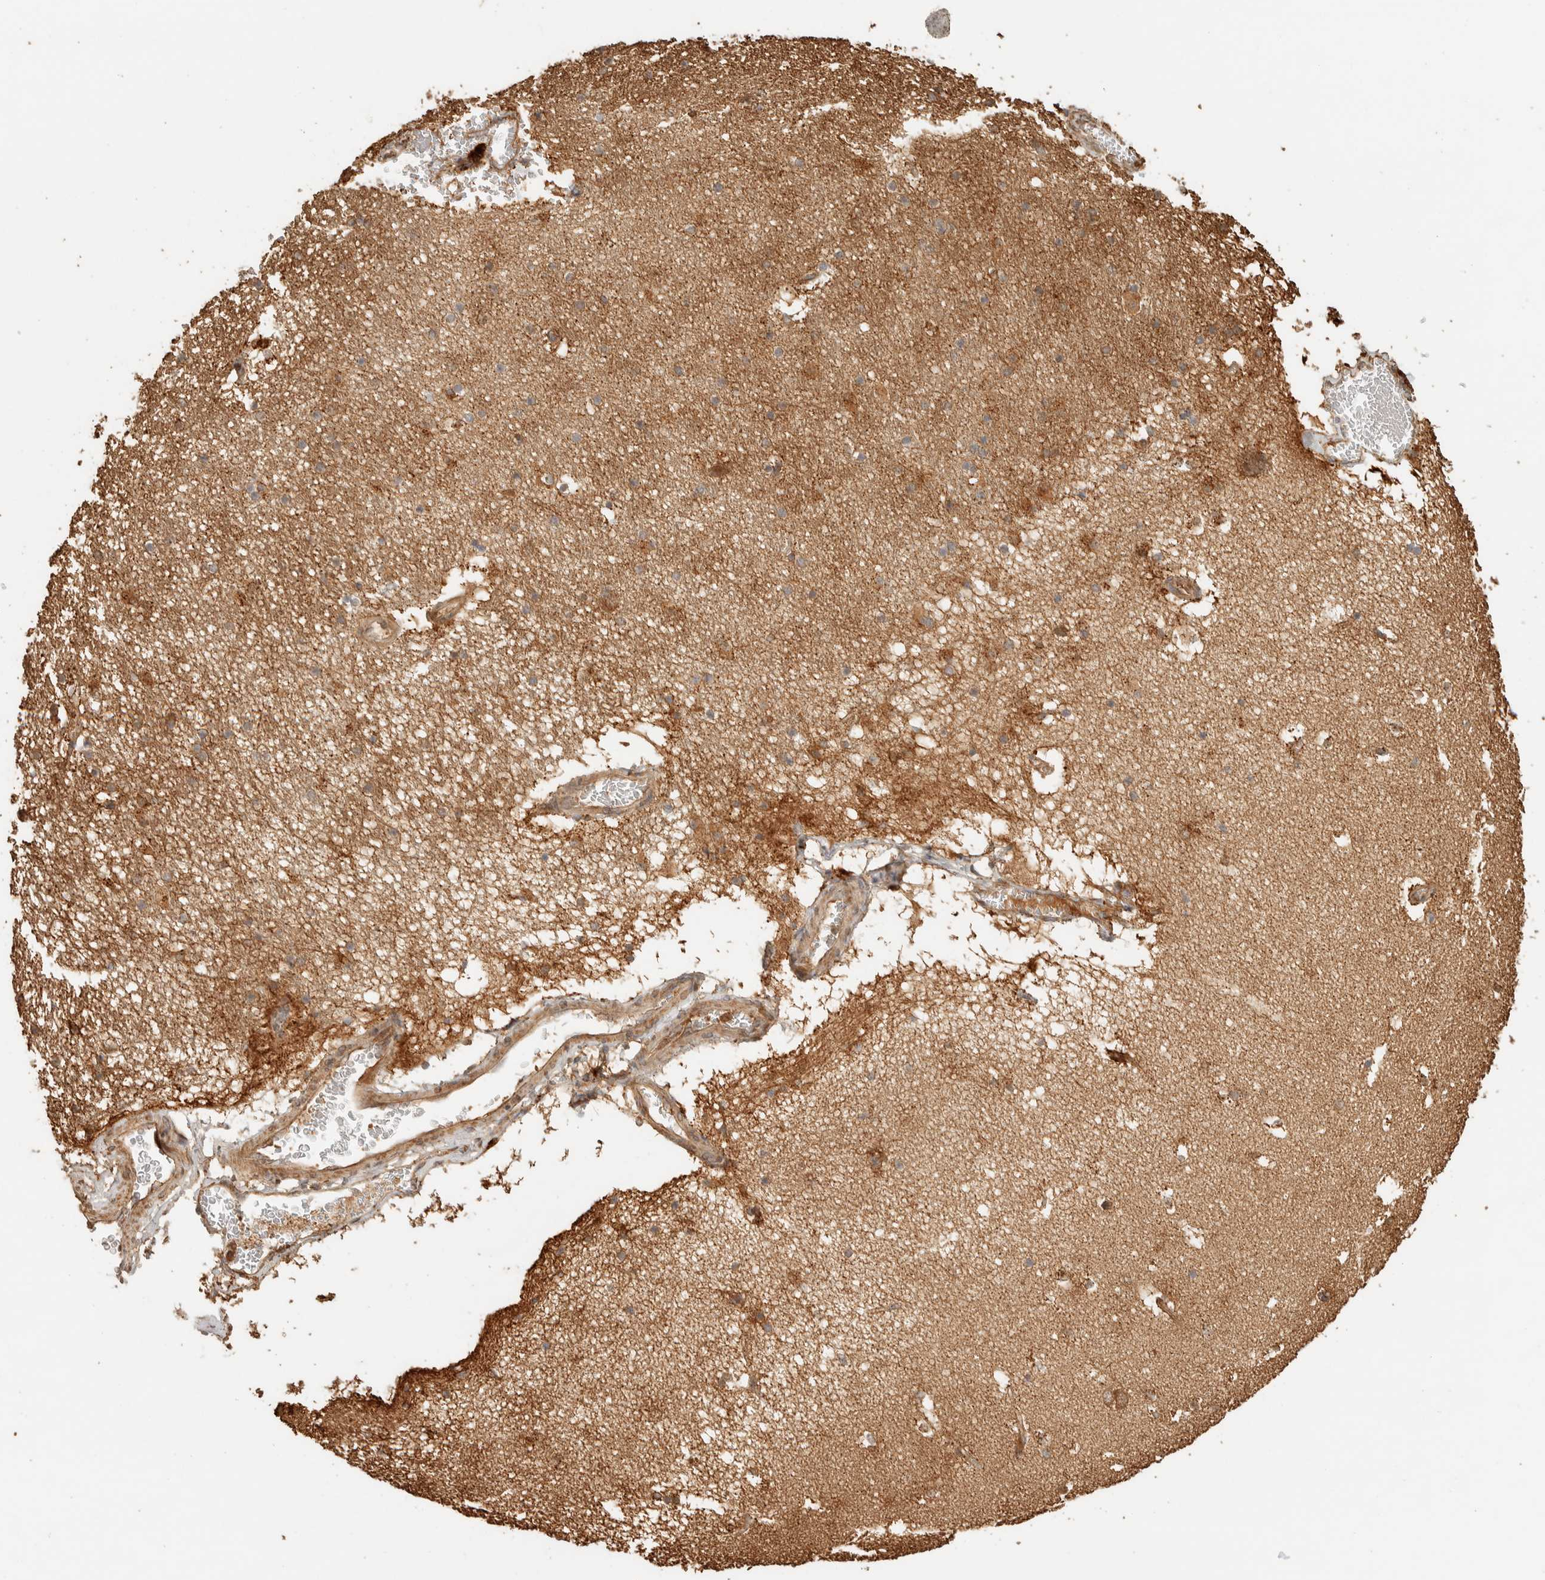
{"staining": {"intensity": "moderate", "quantity": "25%-75%", "location": "cytoplasmic/membranous"}, "tissue": "hippocampus", "cell_type": "Glial cells", "image_type": "normal", "snomed": [{"axis": "morphology", "description": "Normal tissue, NOS"}, {"axis": "topography", "description": "Hippocampus"}], "caption": "Glial cells show medium levels of moderate cytoplasmic/membranous expression in approximately 25%-75% of cells in unremarkable hippocampus. The staining is performed using DAB brown chromogen to label protein expression. The nuclei are counter-stained blue using hematoxylin.", "gene": "EXOC7", "patient": {"sex": "male", "age": 45}}